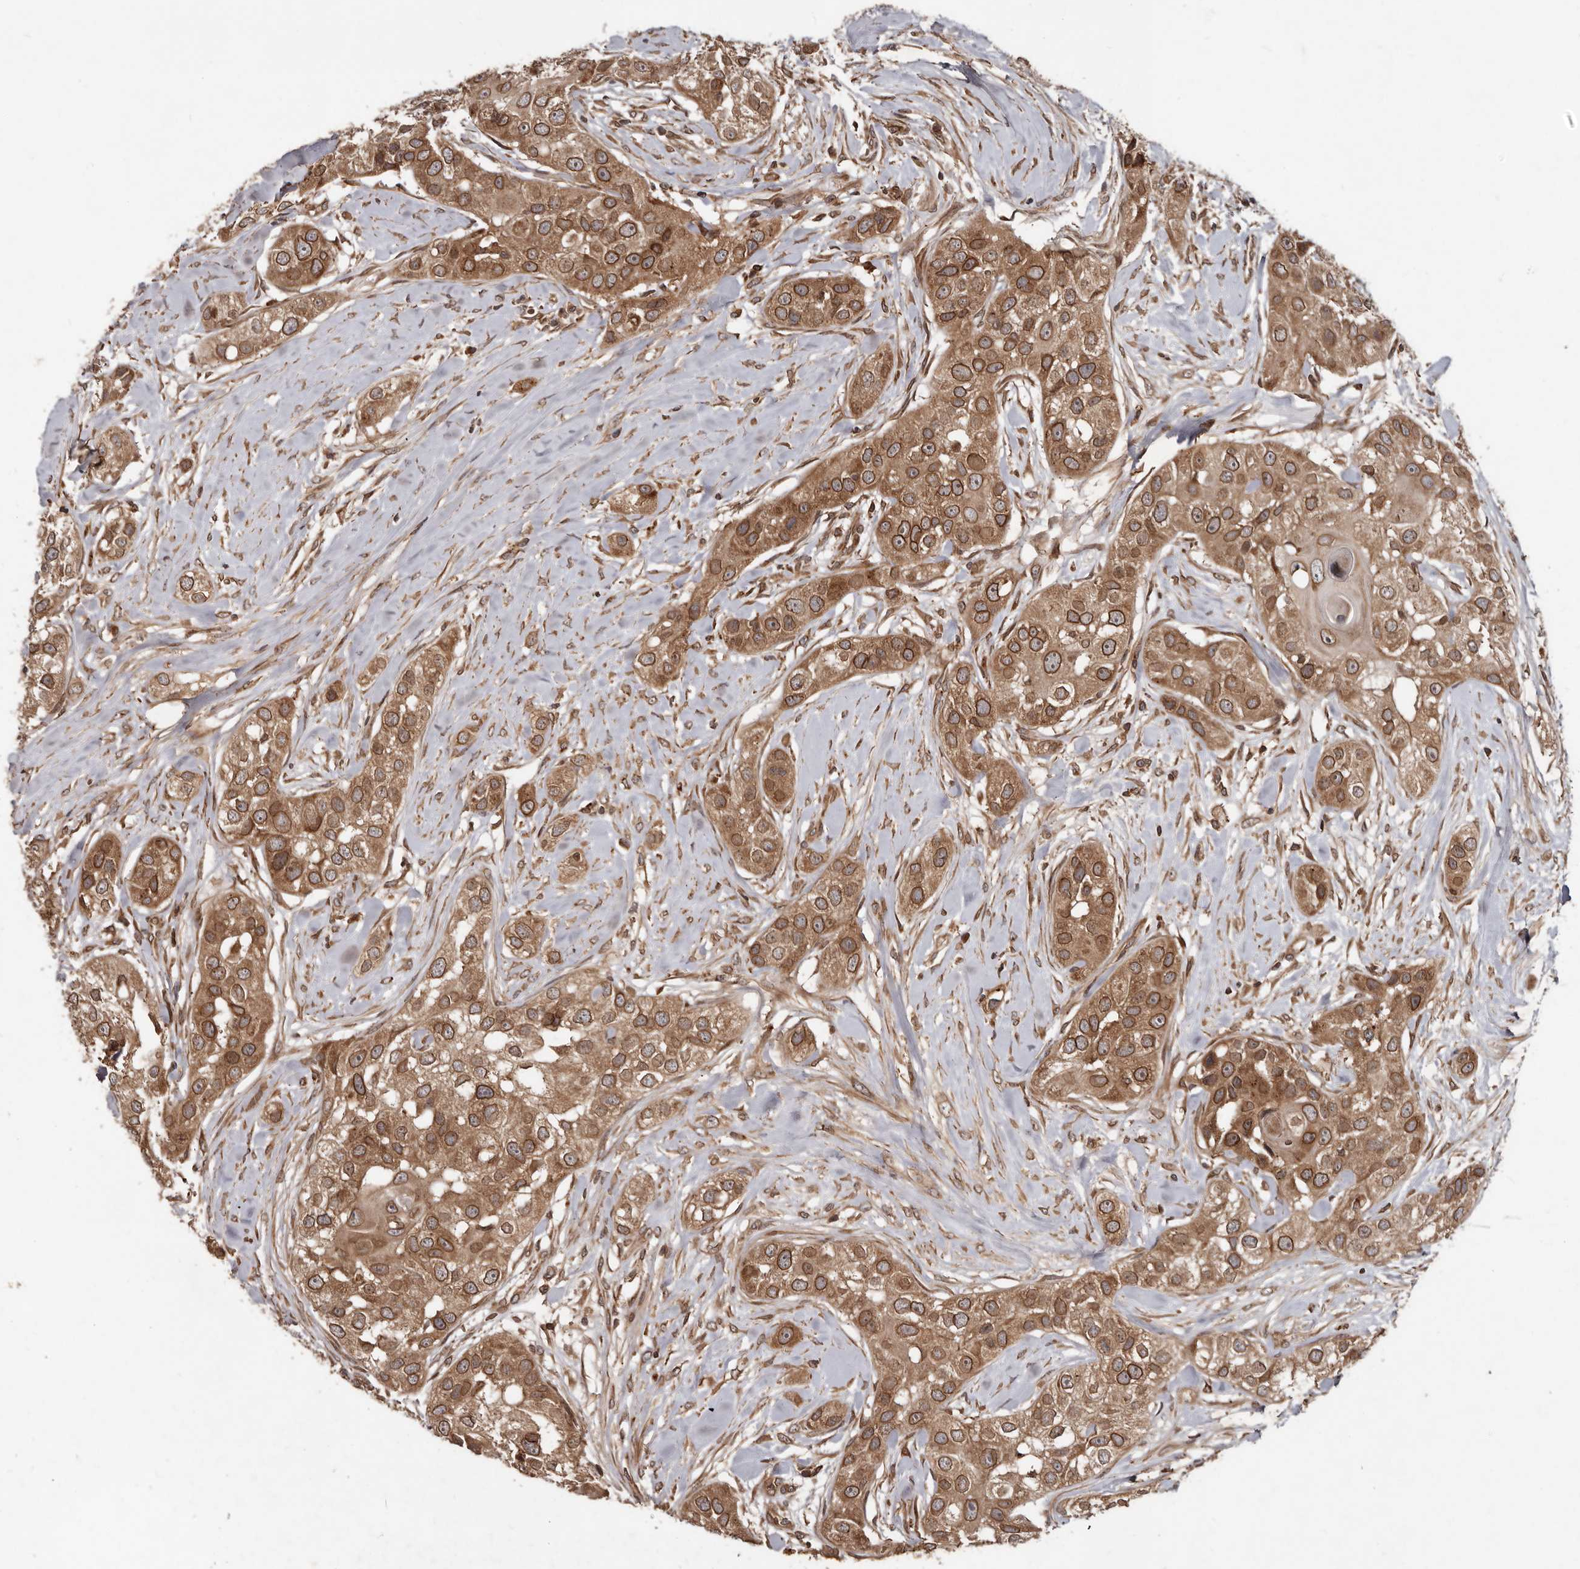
{"staining": {"intensity": "moderate", "quantity": ">75%", "location": "cytoplasmic/membranous,nuclear"}, "tissue": "head and neck cancer", "cell_type": "Tumor cells", "image_type": "cancer", "snomed": [{"axis": "morphology", "description": "Normal tissue, NOS"}, {"axis": "morphology", "description": "Squamous cell carcinoma, NOS"}, {"axis": "topography", "description": "Skeletal muscle"}, {"axis": "topography", "description": "Head-Neck"}], "caption": "A brown stain shows moderate cytoplasmic/membranous and nuclear positivity of a protein in human head and neck squamous cell carcinoma tumor cells. (Brightfield microscopy of DAB IHC at high magnification).", "gene": "STK36", "patient": {"sex": "male", "age": 51}}